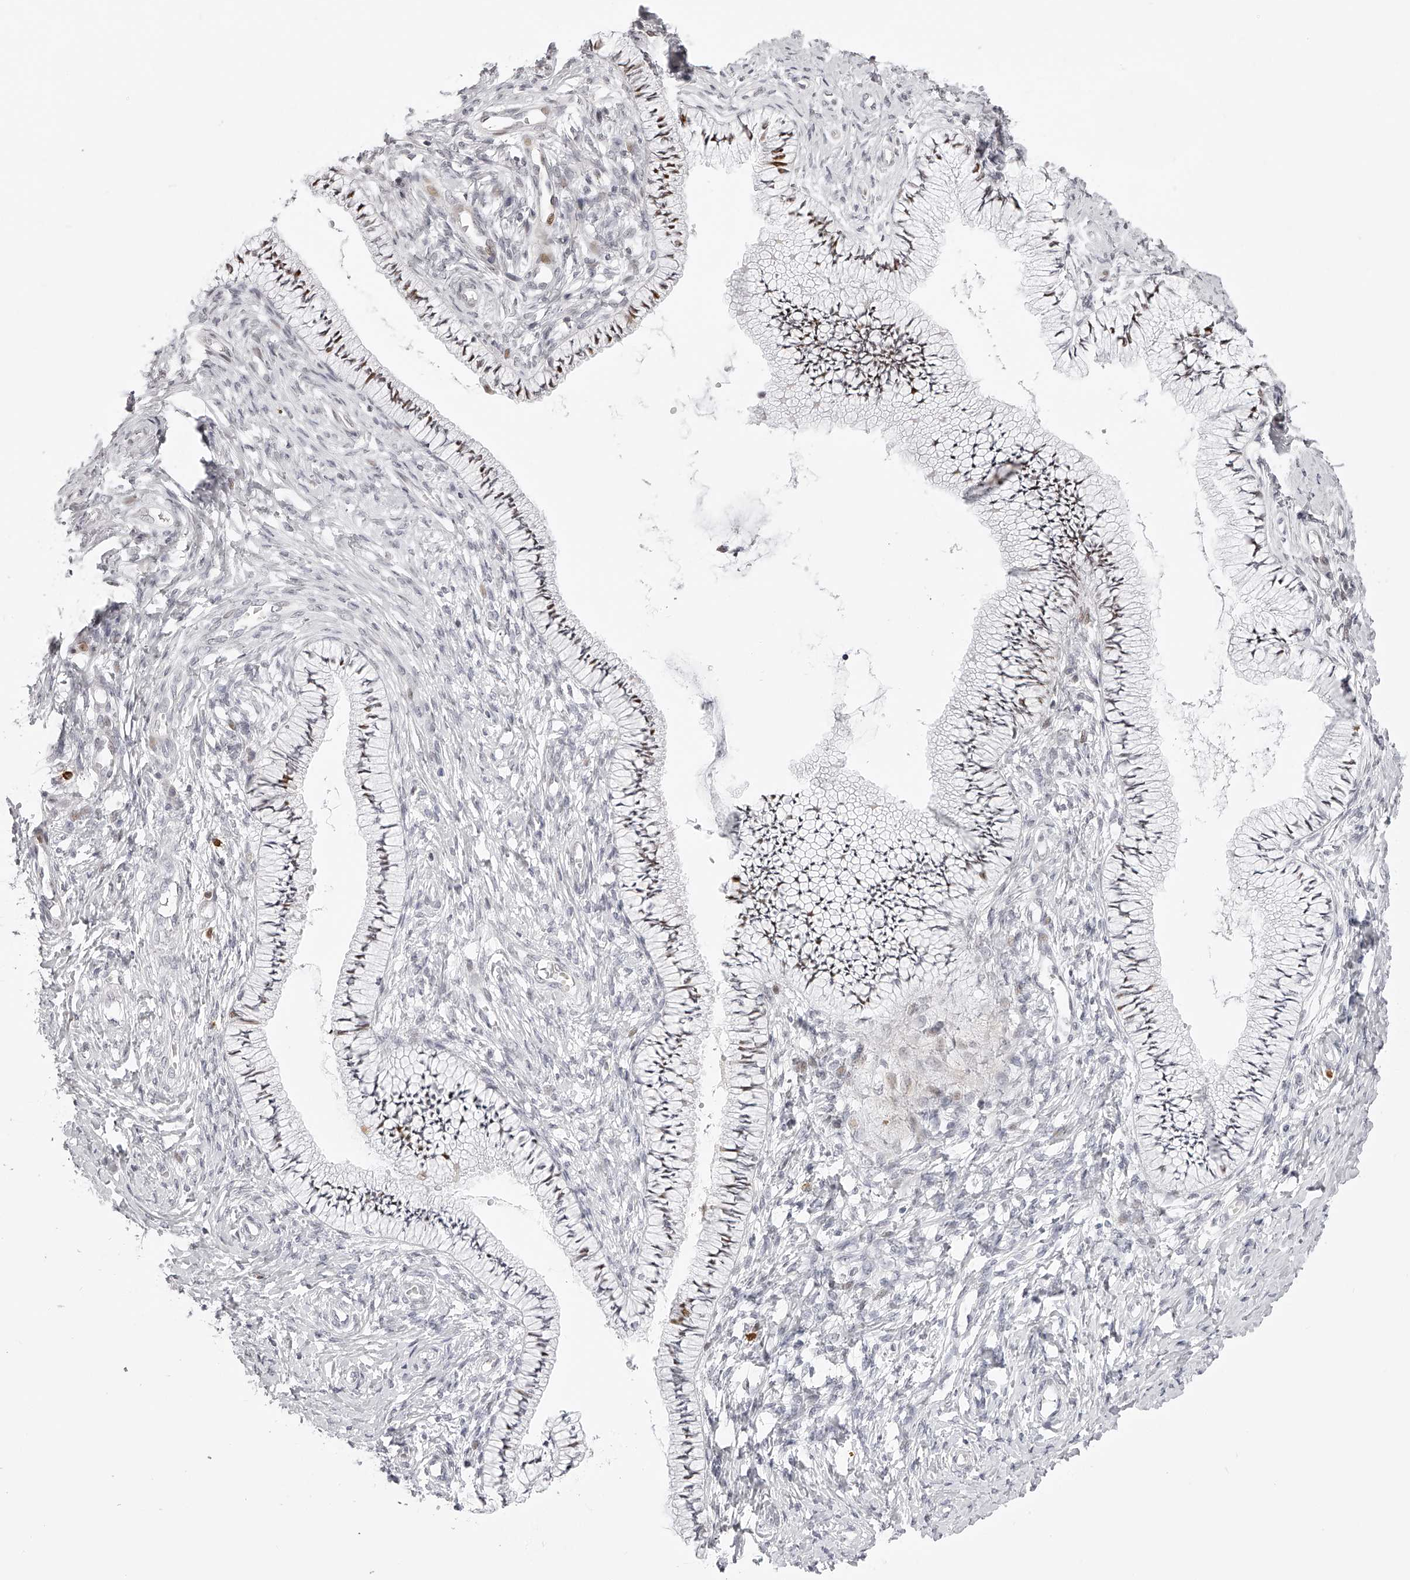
{"staining": {"intensity": "moderate", "quantity": "<25%", "location": "nuclear"}, "tissue": "cervix", "cell_type": "Glandular cells", "image_type": "normal", "snomed": [{"axis": "morphology", "description": "Normal tissue, NOS"}, {"axis": "topography", "description": "Cervix"}], "caption": "Immunohistochemical staining of normal cervix displays moderate nuclear protein expression in approximately <25% of glandular cells. (DAB (3,3'-diaminobenzidine) IHC, brown staining for protein, blue staining for nuclei).", "gene": "PLEKHG1", "patient": {"sex": "female", "age": 36}}